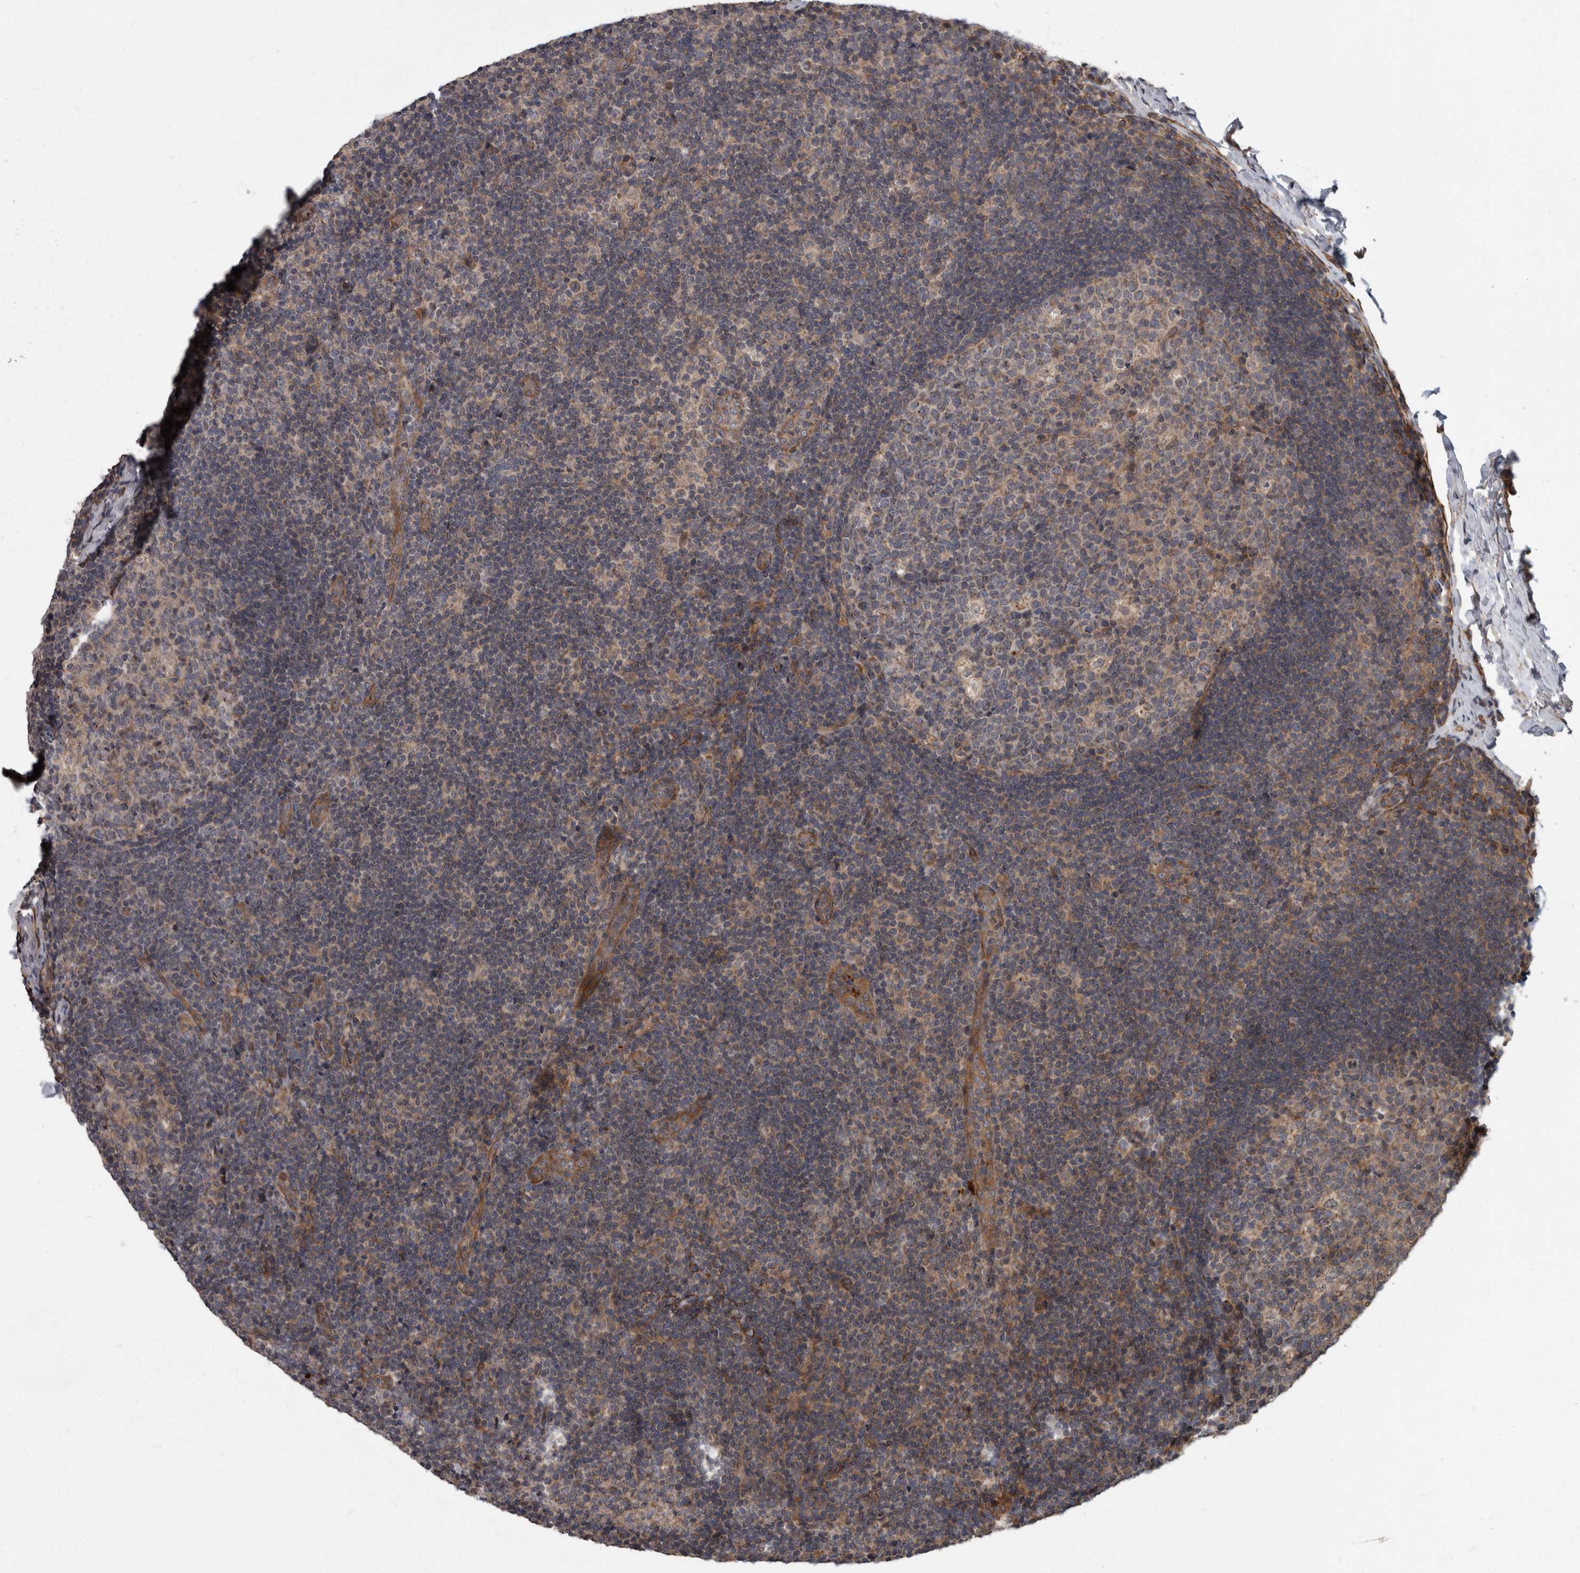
{"staining": {"intensity": "weak", "quantity": "<25%", "location": "cytoplasmic/membranous"}, "tissue": "lymph node", "cell_type": "Germinal center cells", "image_type": "normal", "snomed": [{"axis": "morphology", "description": "Normal tissue, NOS"}, {"axis": "topography", "description": "Lymph node"}], "caption": "The IHC image has no significant staining in germinal center cells of lymph node. Brightfield microscopy of IHC stained with DAB (3,3'-diaminobenzidine) (brown) and hematoxylin (blue), captured at high magnification.", "gene": "VEGFD", "patient": {"sex": "female", "age": 22}}